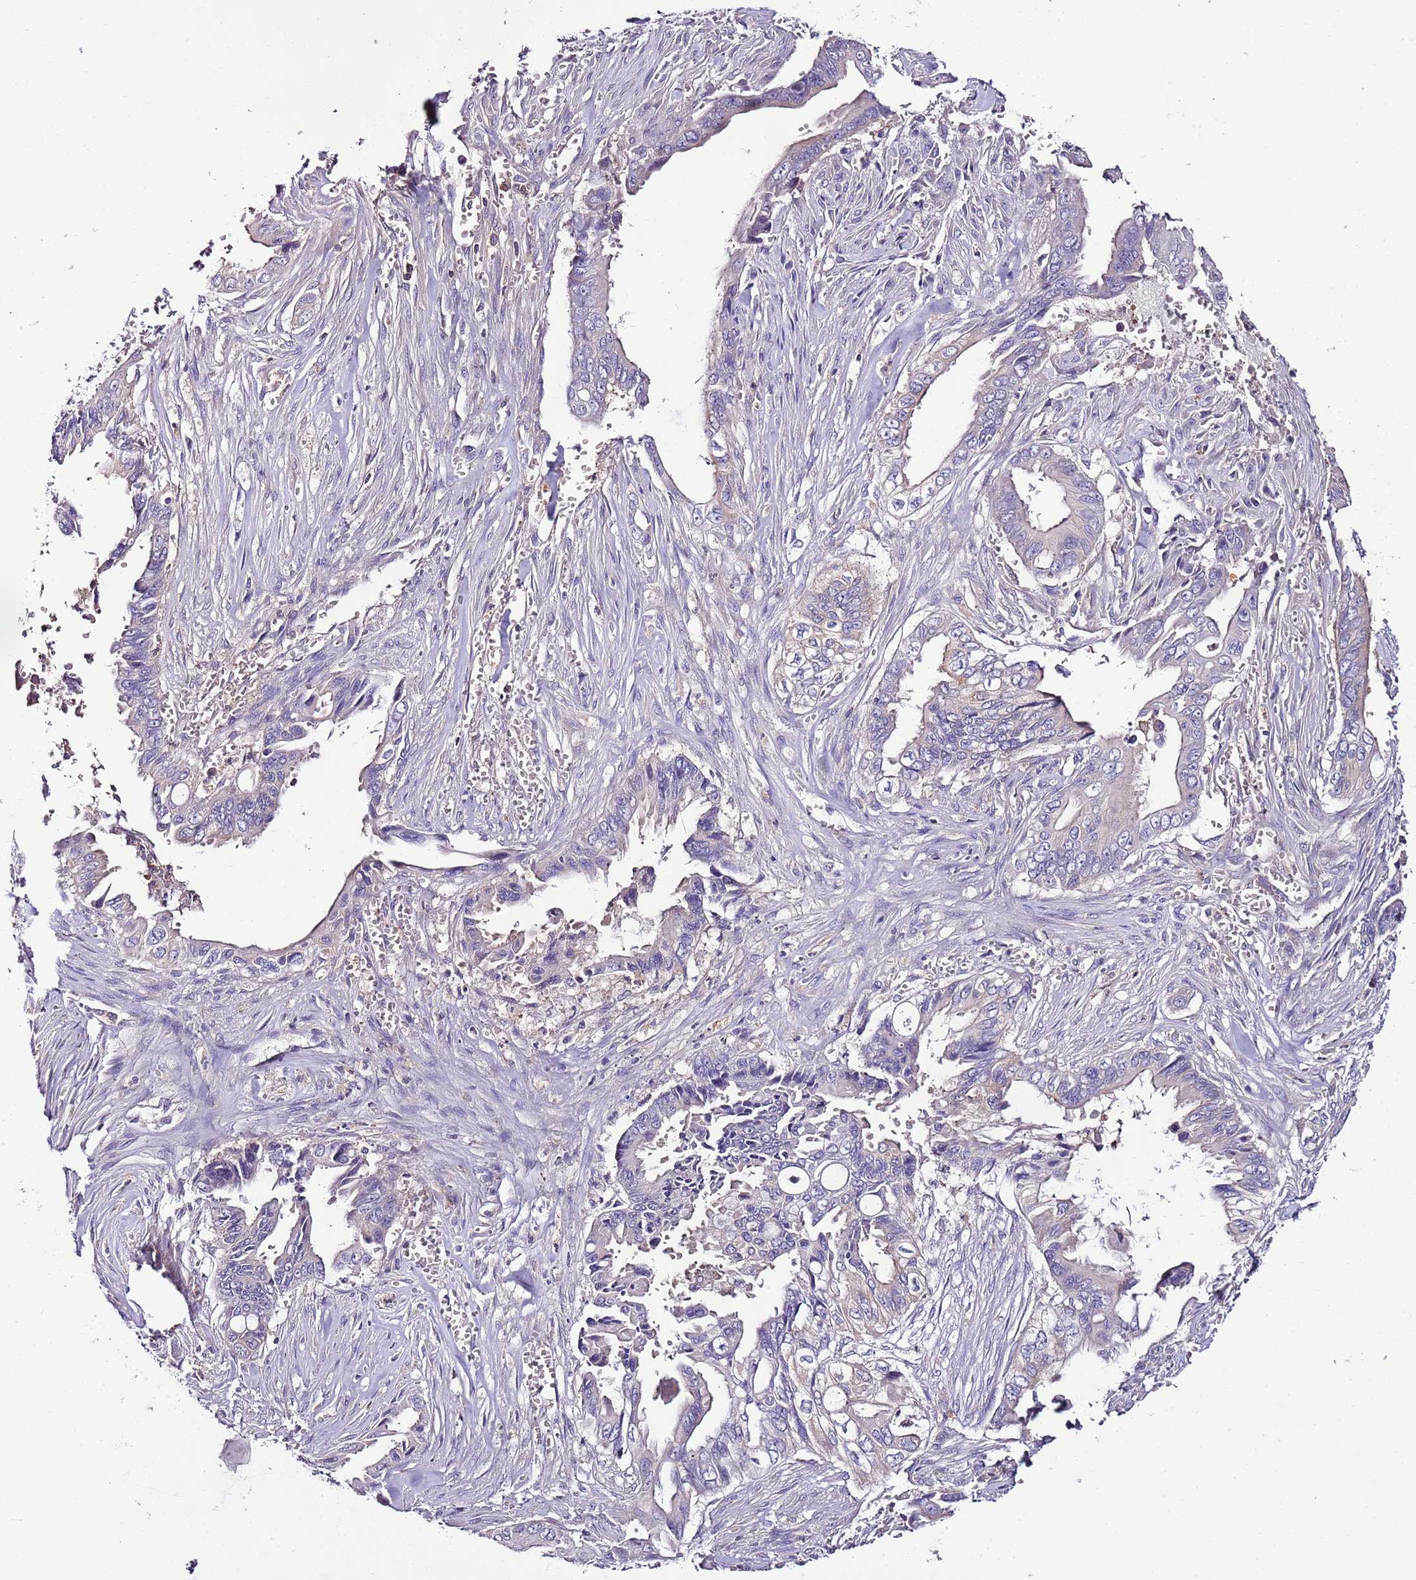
{"staining": {"intensity": "negative", "quantity": "none", "location": "none"}, "tissue": "pancreatic cancer", "cell_type": "Tumor cells", "image_type": "cancer", "snomed": [{"axis": "morphology", "description": "Adenocarcinoma, NOS"}, {"axis": "topography", "description": "Pancreas"}], "caption": "Protein analysis of pancreatic cancer demonstrates no significant expression in tumor cells.", "gene": "IGIP", "patient": {"sex": "male", "age": 59}}